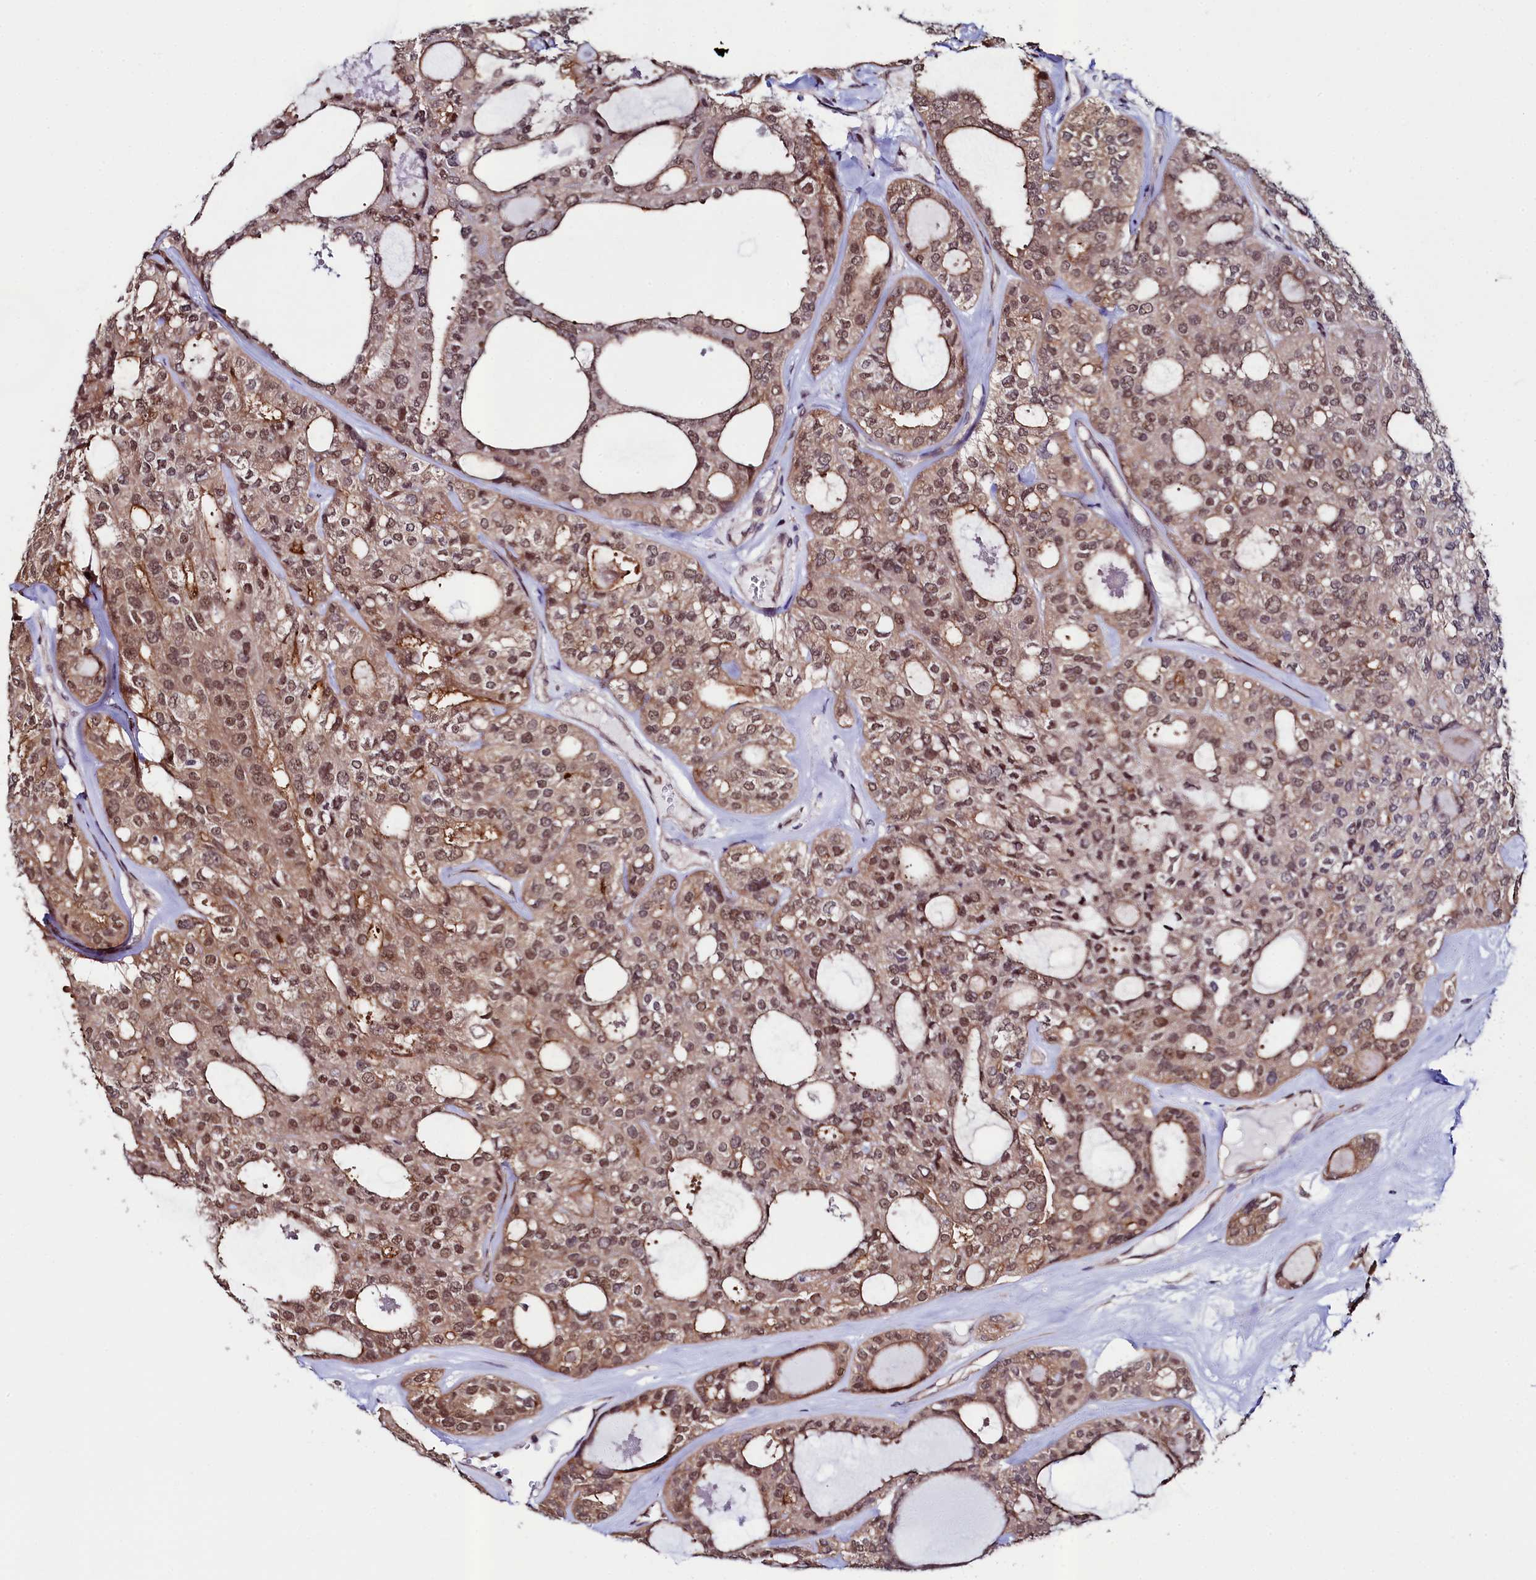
{"staining": {"intensity": "moderate", "quantity": ">75%", "location": "cytoplasmic/membranous,nuclear"}, "tissue": "thyroid cancer", "cell_type": "Tumor cells", "image_type": "cancer", "snomed": [{"axis": "morphology", "description": "Follicular adenoma carcinoma, NOS"}, {"axis": "topography", "description": "Thyroid gland"}], "caption": "Human follicular adenoma carcinoma (thyroid) stained with a brown dye demonstrates moderate cytoplasmic/membranous and nuclear positive staining in about >75% of tumor cells.", "gene": "LEO1", "patient": {"sex": "male", "age": 75}}